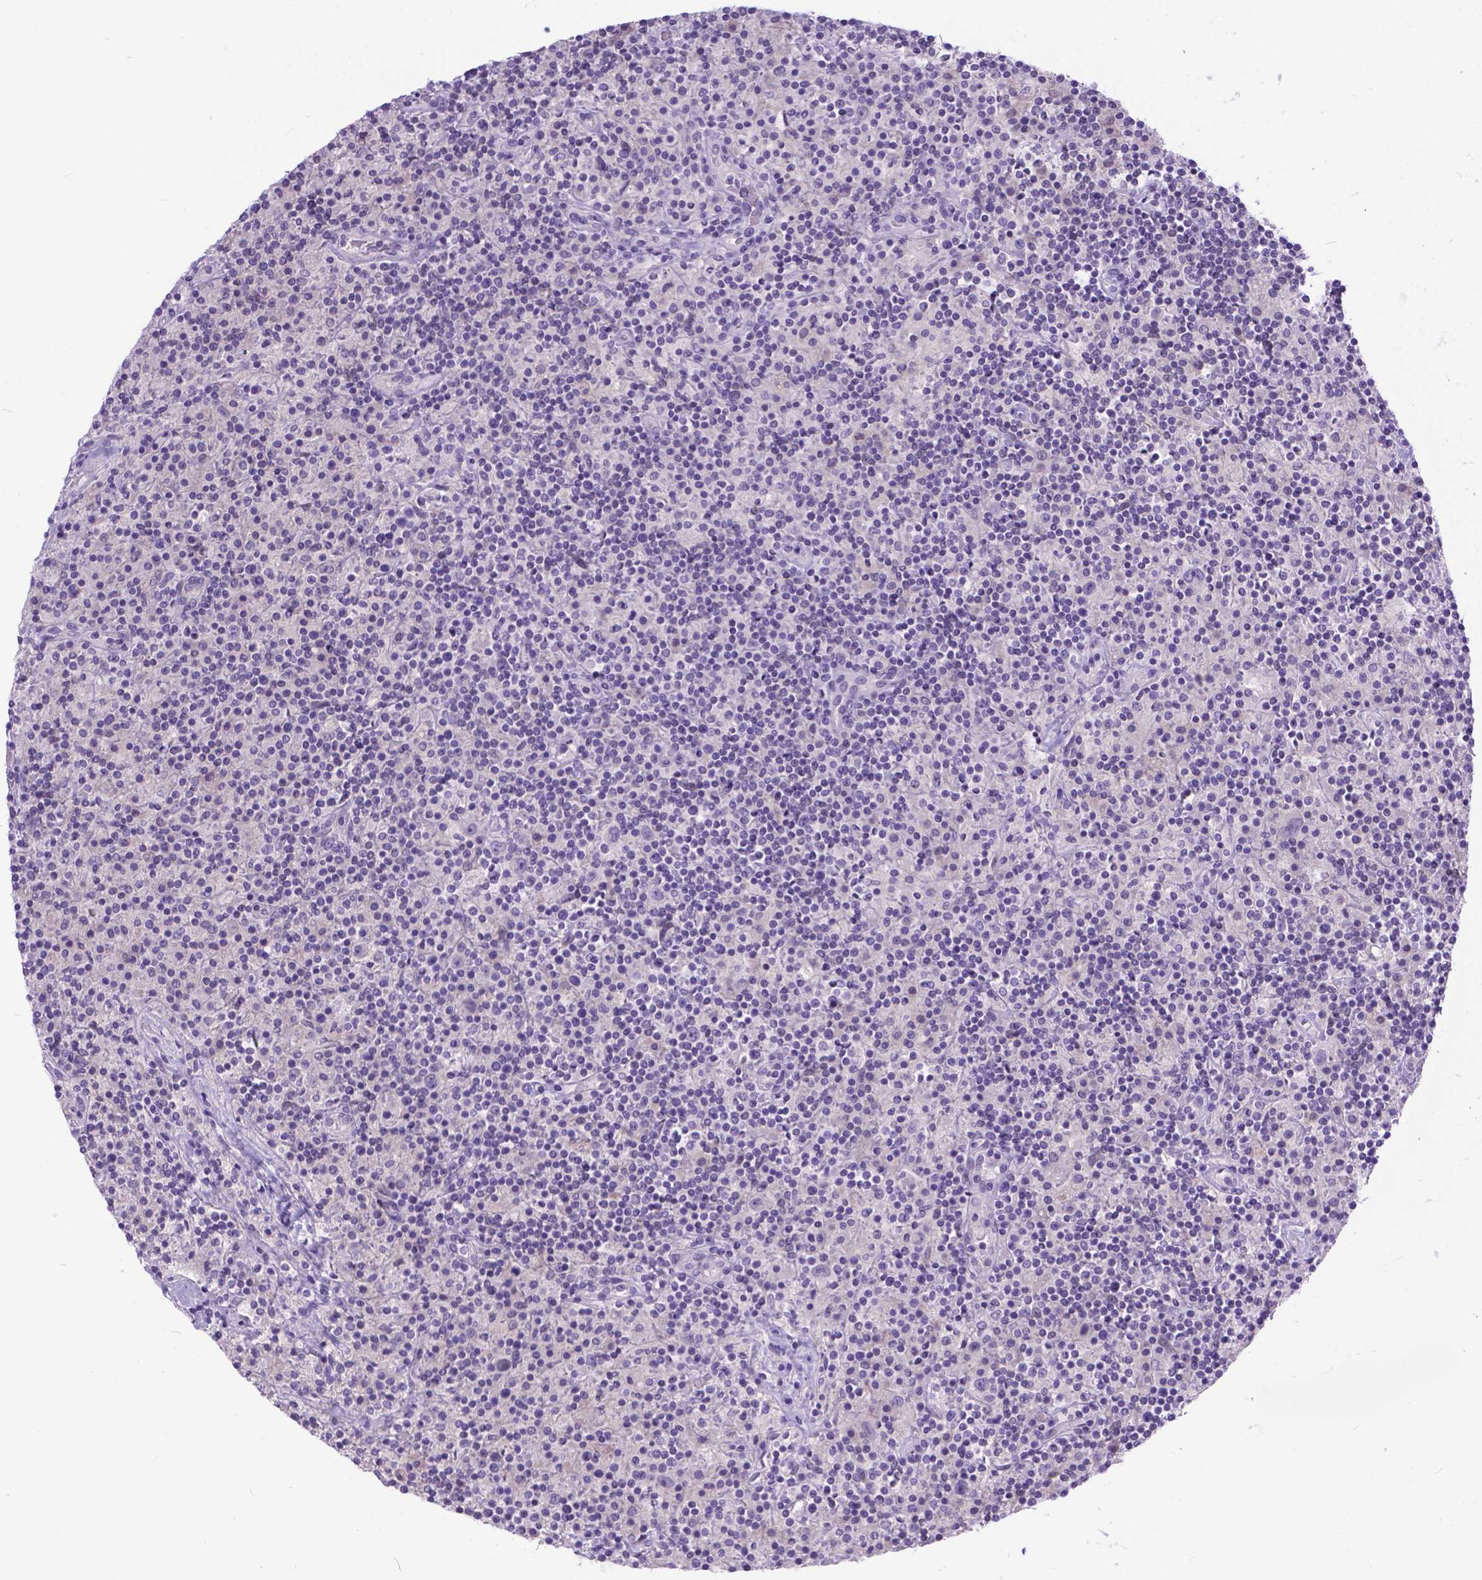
{"staining": {"intensity": "negative", "quantity": "none", "location": "none"}, "tissue": "lymphoma", "cell_type": "Tumor cells", "image_type": "cancer", "snomed": [{"axis": "morphology", "description": "Hodgkin's disease, NOS"}, {"axis": "topography", "description": "Lymph node"}], "caption": "Tumor cells are negative for protein expression in human Hodgkin's disease.", "gene": "TTLL6", "patient": {"sex": "male", "age": 70}}